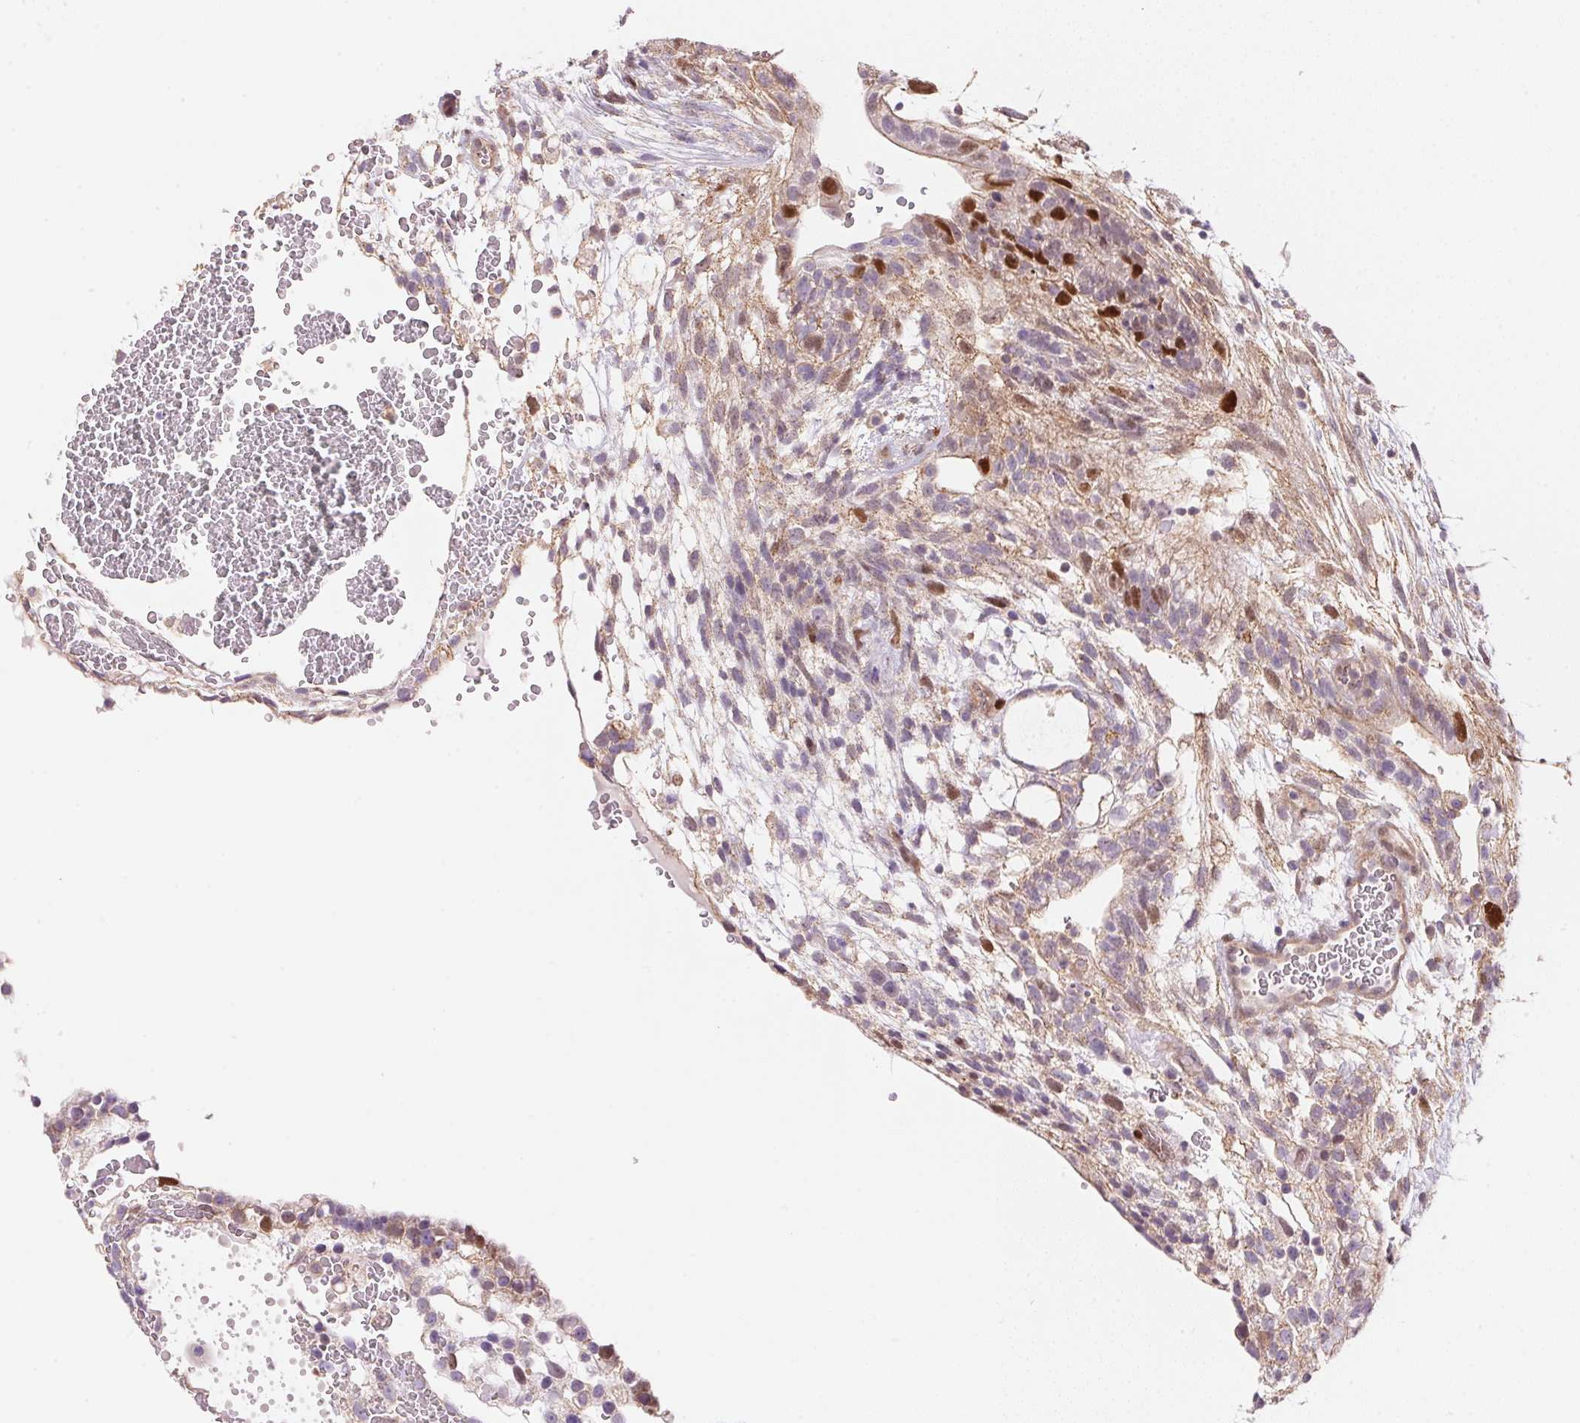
{"staining": {"intensity": "moderate", "quantity": "<25%", "location": "cytoplasmic/membranous,nuclear"}, "tissue": "testis cancer", "cell_type": "Tumor cells", "image_type": "cancer", "snomed": [{"axis": "morphology", "description": "Normal tissue, NOS"}, {"axis": "morphology", "description": "Carcinoma, Embryonal, NOS"}, {"axis": "topography", "description": "Testis"}], "caption": "A brown stain labels moderate cytoplasmic/membranous and nuclear positivity of a protein in embryonal carcinoma (testis) tumor cells.", "gene": "SMTN", "patient": {"sex": "male", "age": 32}}